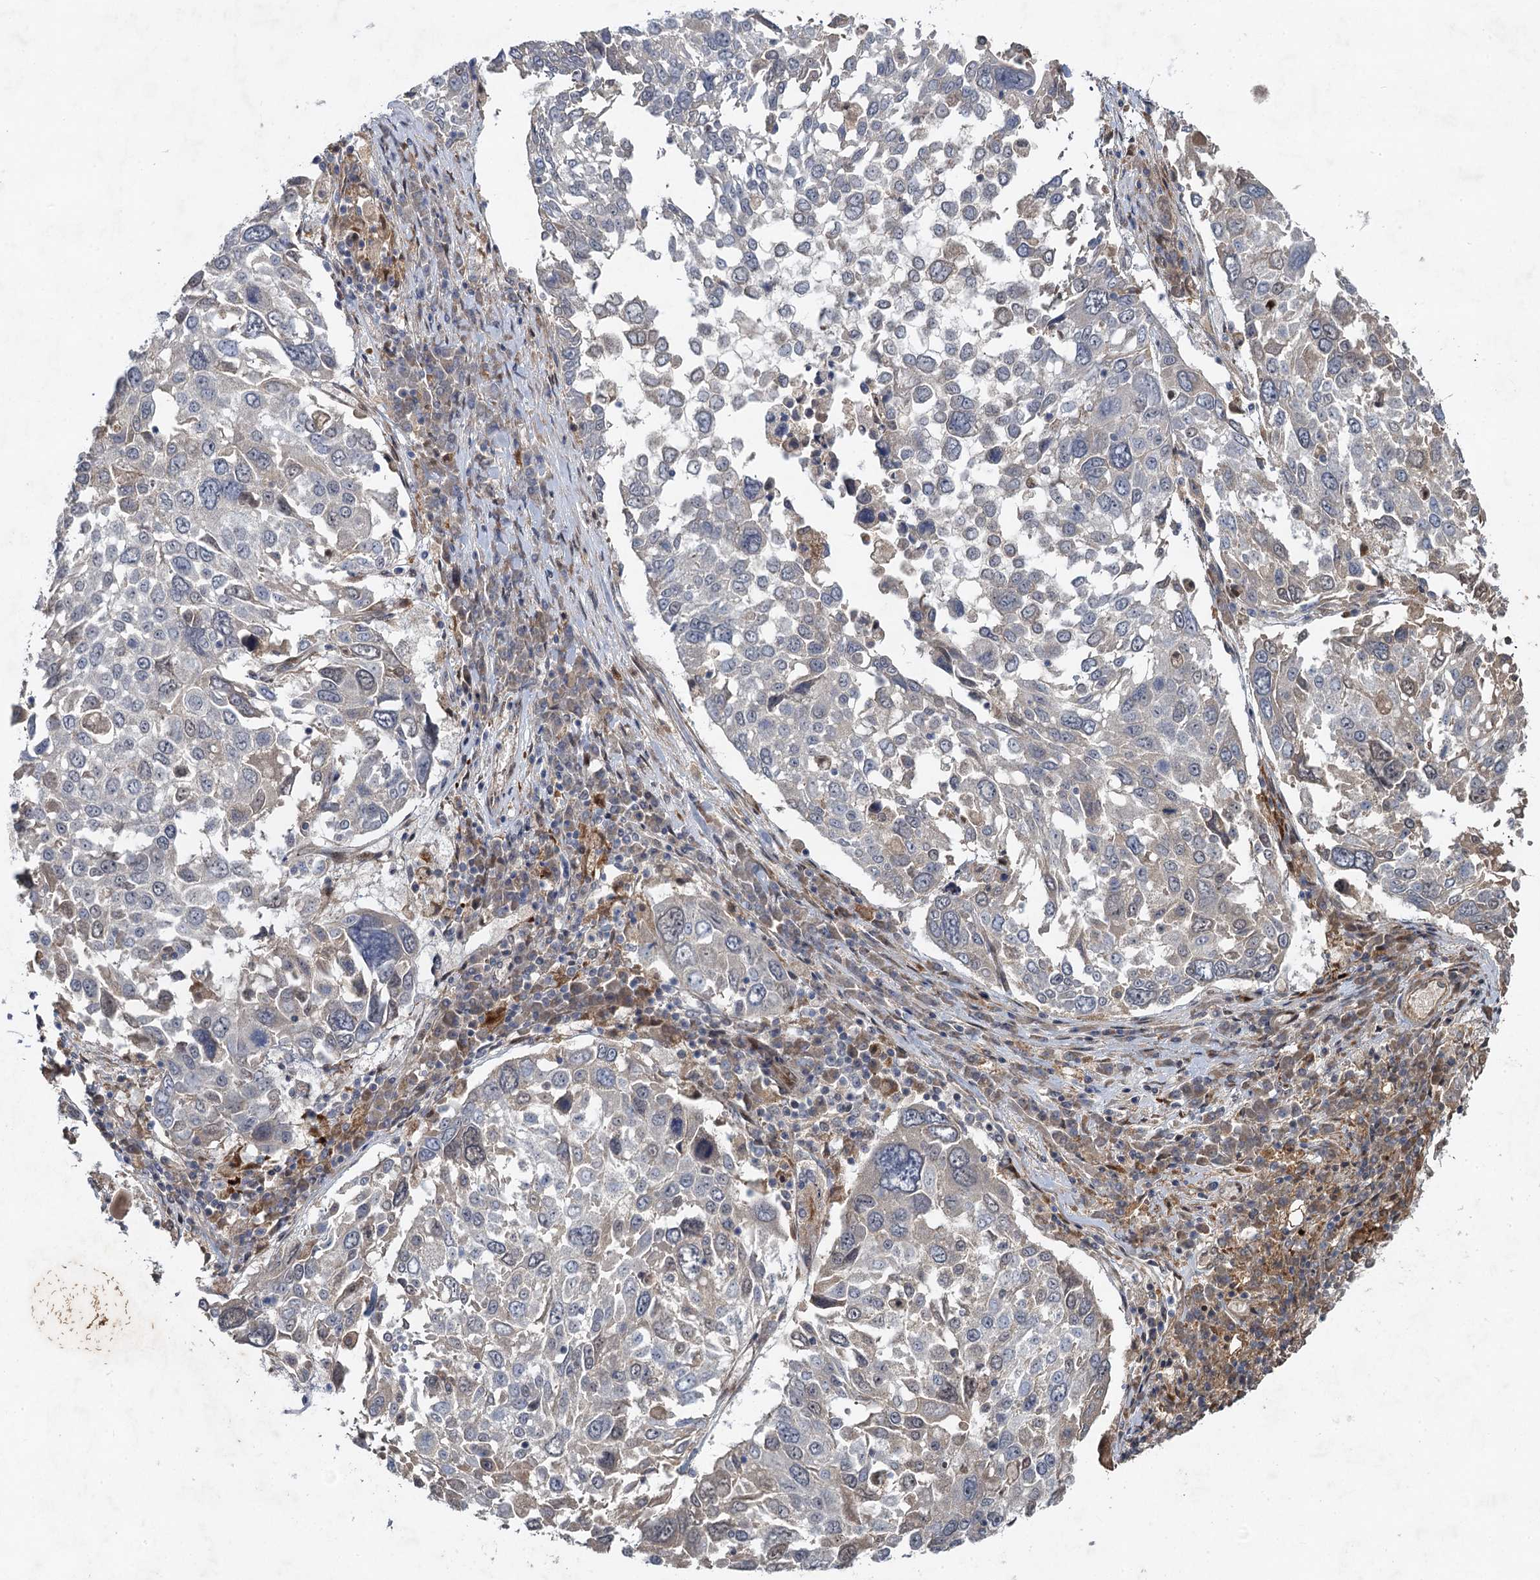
{"staining": {"intensity": "negative", "quantity": "none", "location": "none"}, "tissue": "lung cancer", "cell_type": "Tumor cells", "image_type": "cancer", "snomed": [{"axis": "morphology", "description": "Squamous cell carcinoma, NOS"}, {"axis": "topography", "description": "Lung"}], "caption": "Tumor cells show no significant protein positivity in lung squamous cell carcinoma.", "gene": "NUDT22", "patient": {"sex": "male", "age": 65}}